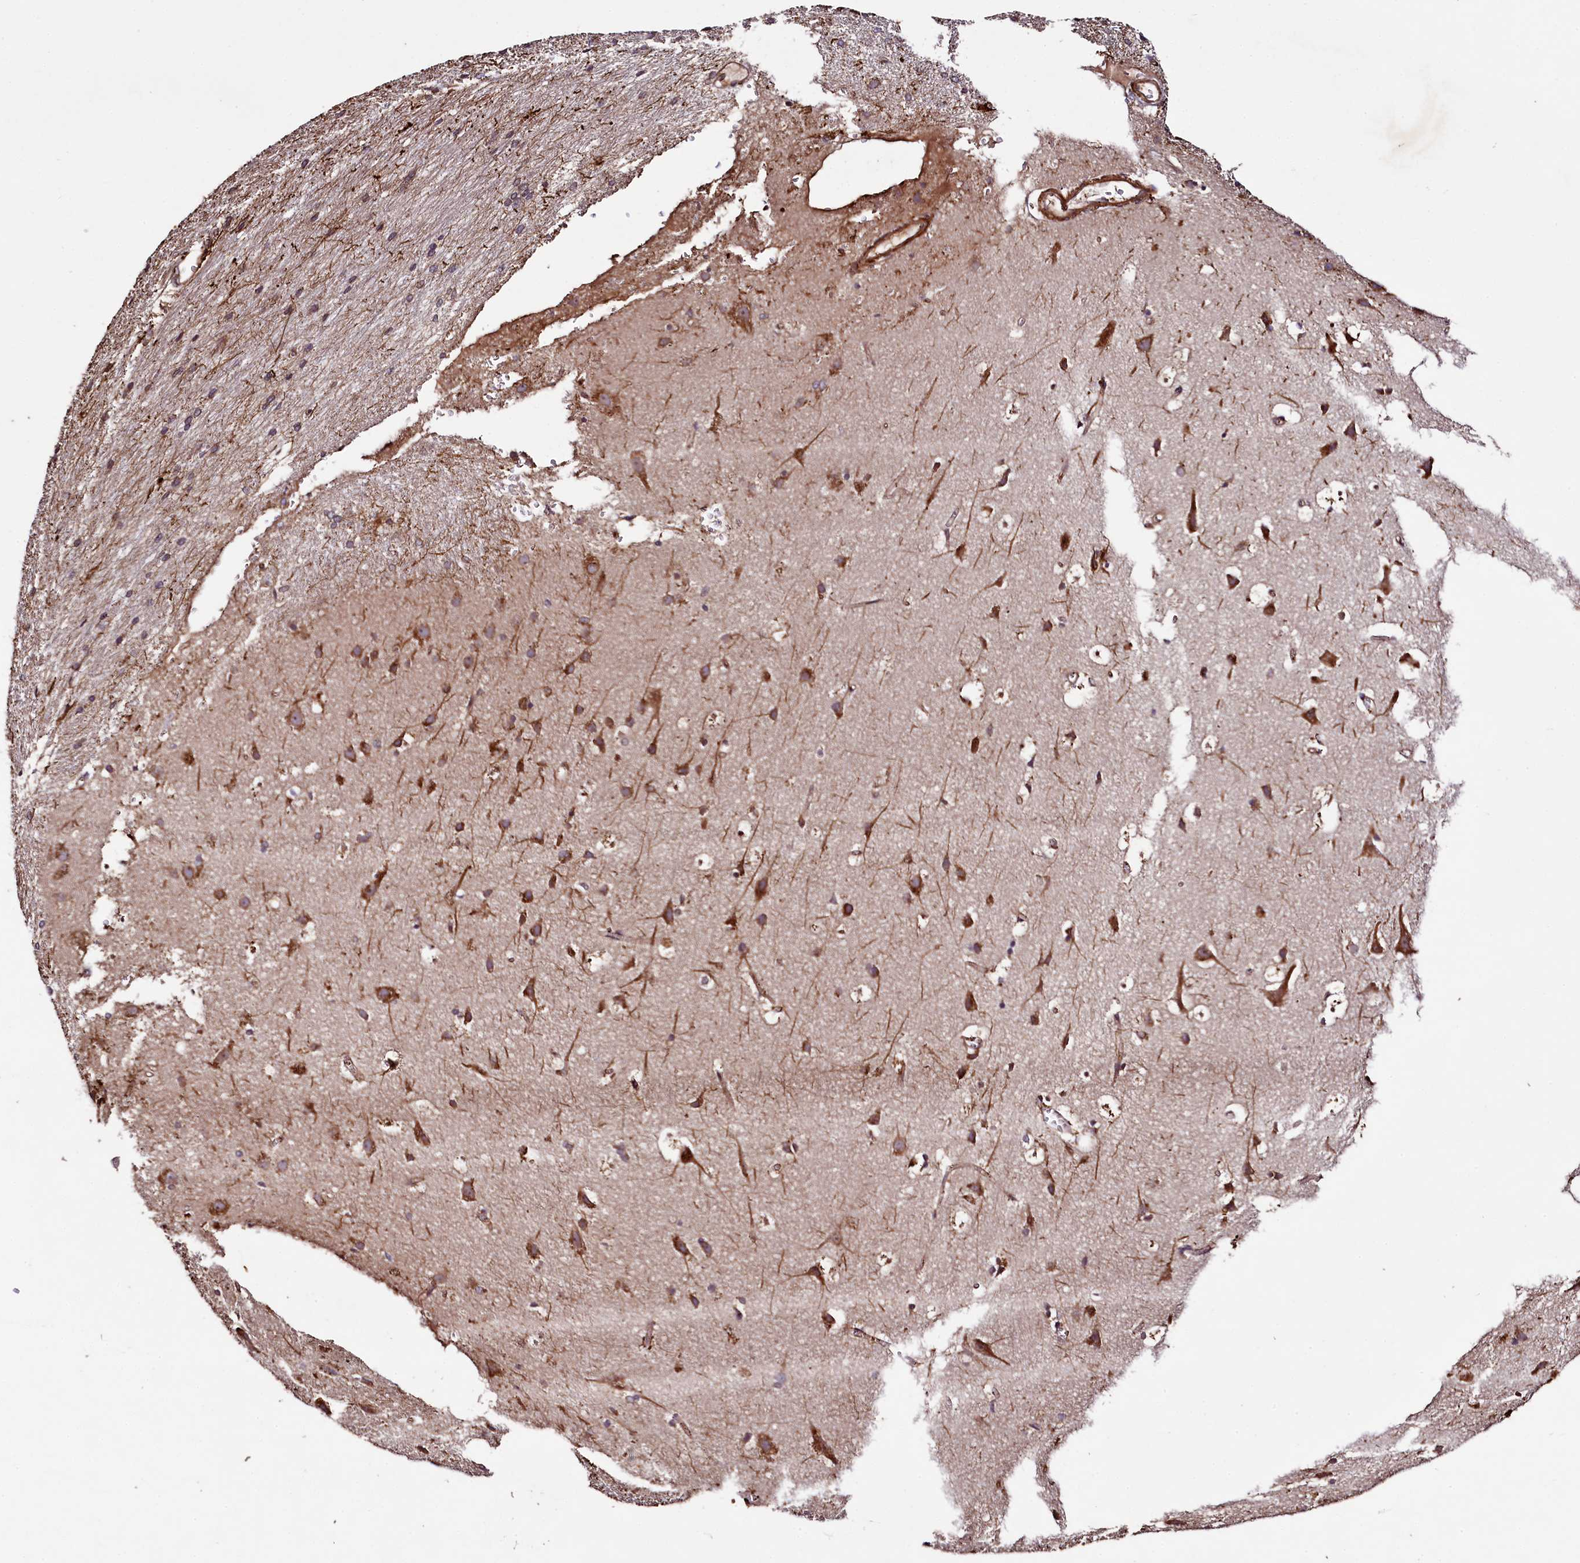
{"staining": {"intensity": "strong", "quantity": ">75%", "location": "cytoplasmic/membranous"}, "tissue": "cerebral cortex", "cell_type": "Endothelial cells", "image_type": "normal", "snomed": [{"axis": "morphology", "description": "Normal tissue, NOS"}, {"axis": "topography", "description": "Cerebral cortex"}], "caption": "This micrograph exhibits immunohistochemistry staining of normal cerebral cortex, with high strong cytoplasmic/membranous expression in about >75% of endothelial cells.", "gene": "CCDC102A", "patient": {"sex": "male", "age": 54}}